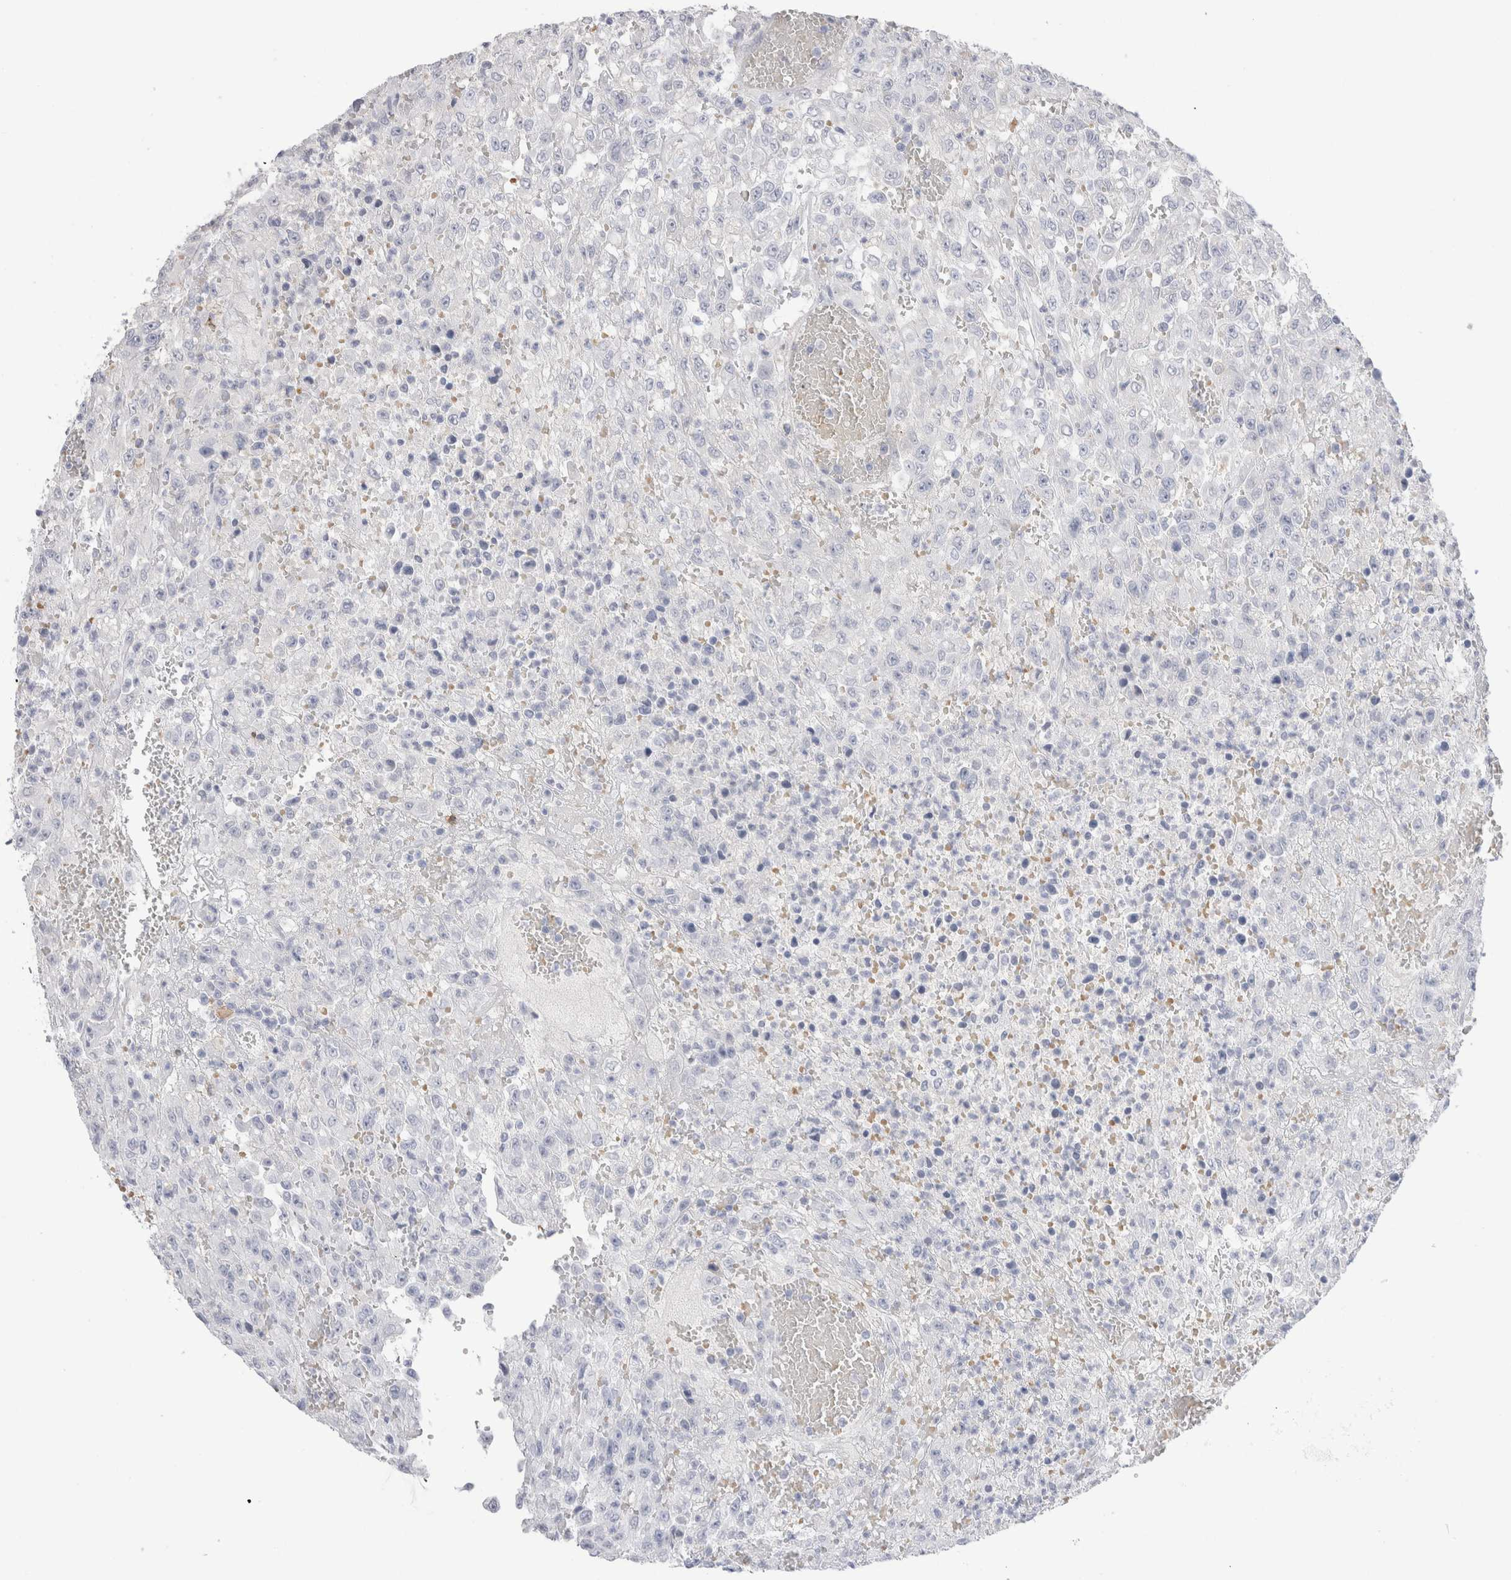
{"staining": {"intensity": "negative", "quantity": "none", "location": "none"}, "tissue": "urothelial cancer", "cell_type": "Tumor cells", "image_type": "cancer", "snomed": [{"axis": "morphology", "description": "Urothelial carcinoma, High grade"}, {"axis": "topography", "description": "Urinary bladder"}], "caption": "Tumor cells show no significant staining in urothelial carcinoma (high-grade).", "gene": "CD38", "patient": {"sex": "male", "age": 46}}